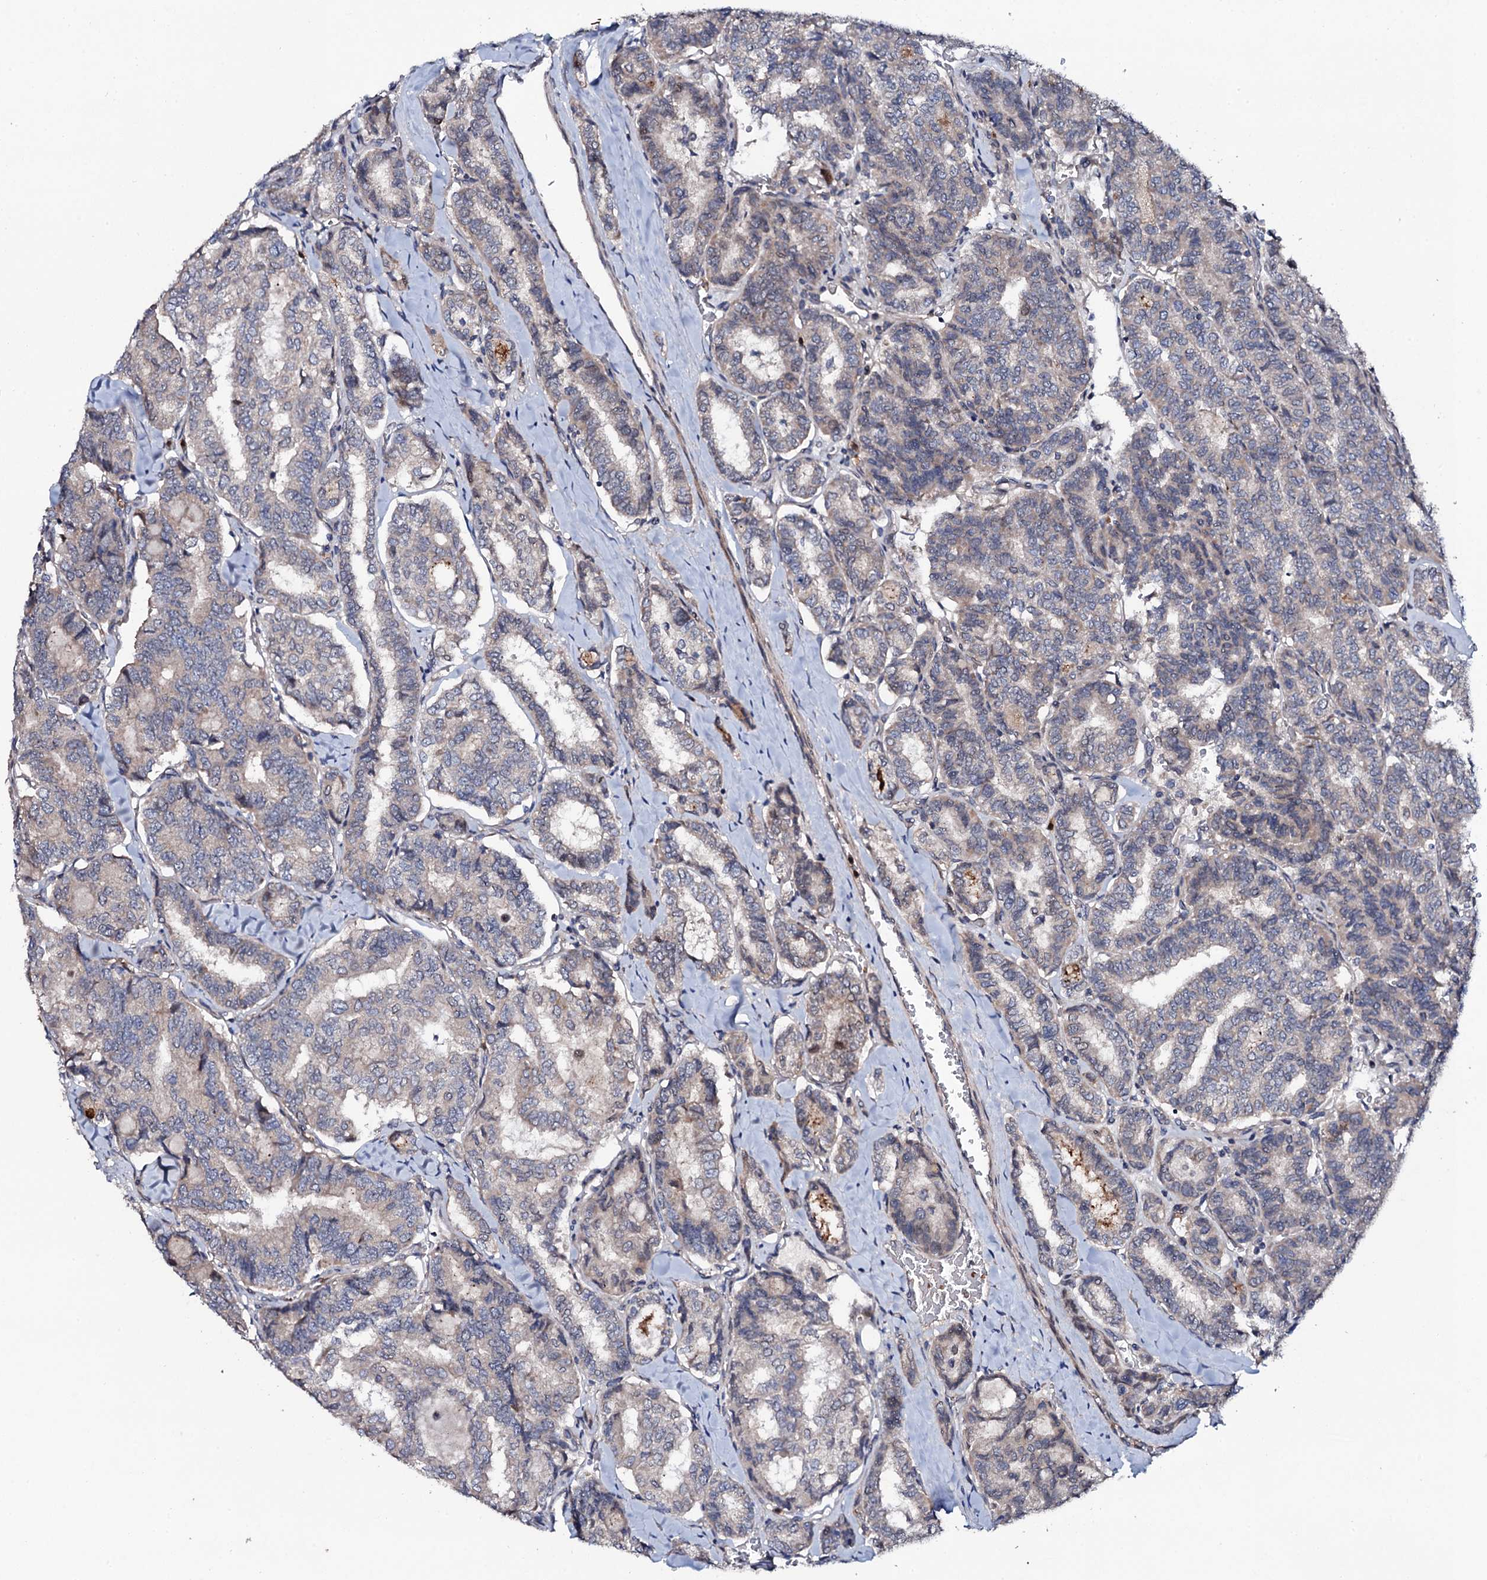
{"staining": {"intensity": "negative", "quantity": "none", "location": "none"}, "tissue": "thyroid cancer", "cell_type": "Tumor cells", "image_type": "cancer", "snomed": [{"axis": "morphology", "description": "Papillary adenocarcinoma, NOS"}, {"axis": "topography", "description": "Thyroid gland"}], "caption": "The immunohistochemistry (IHC) micrograph has no significant staining in tumor cells of thyroid cancer tissue.", "gene": "COG6", "patient": {"sex": "female", "age": 35}}